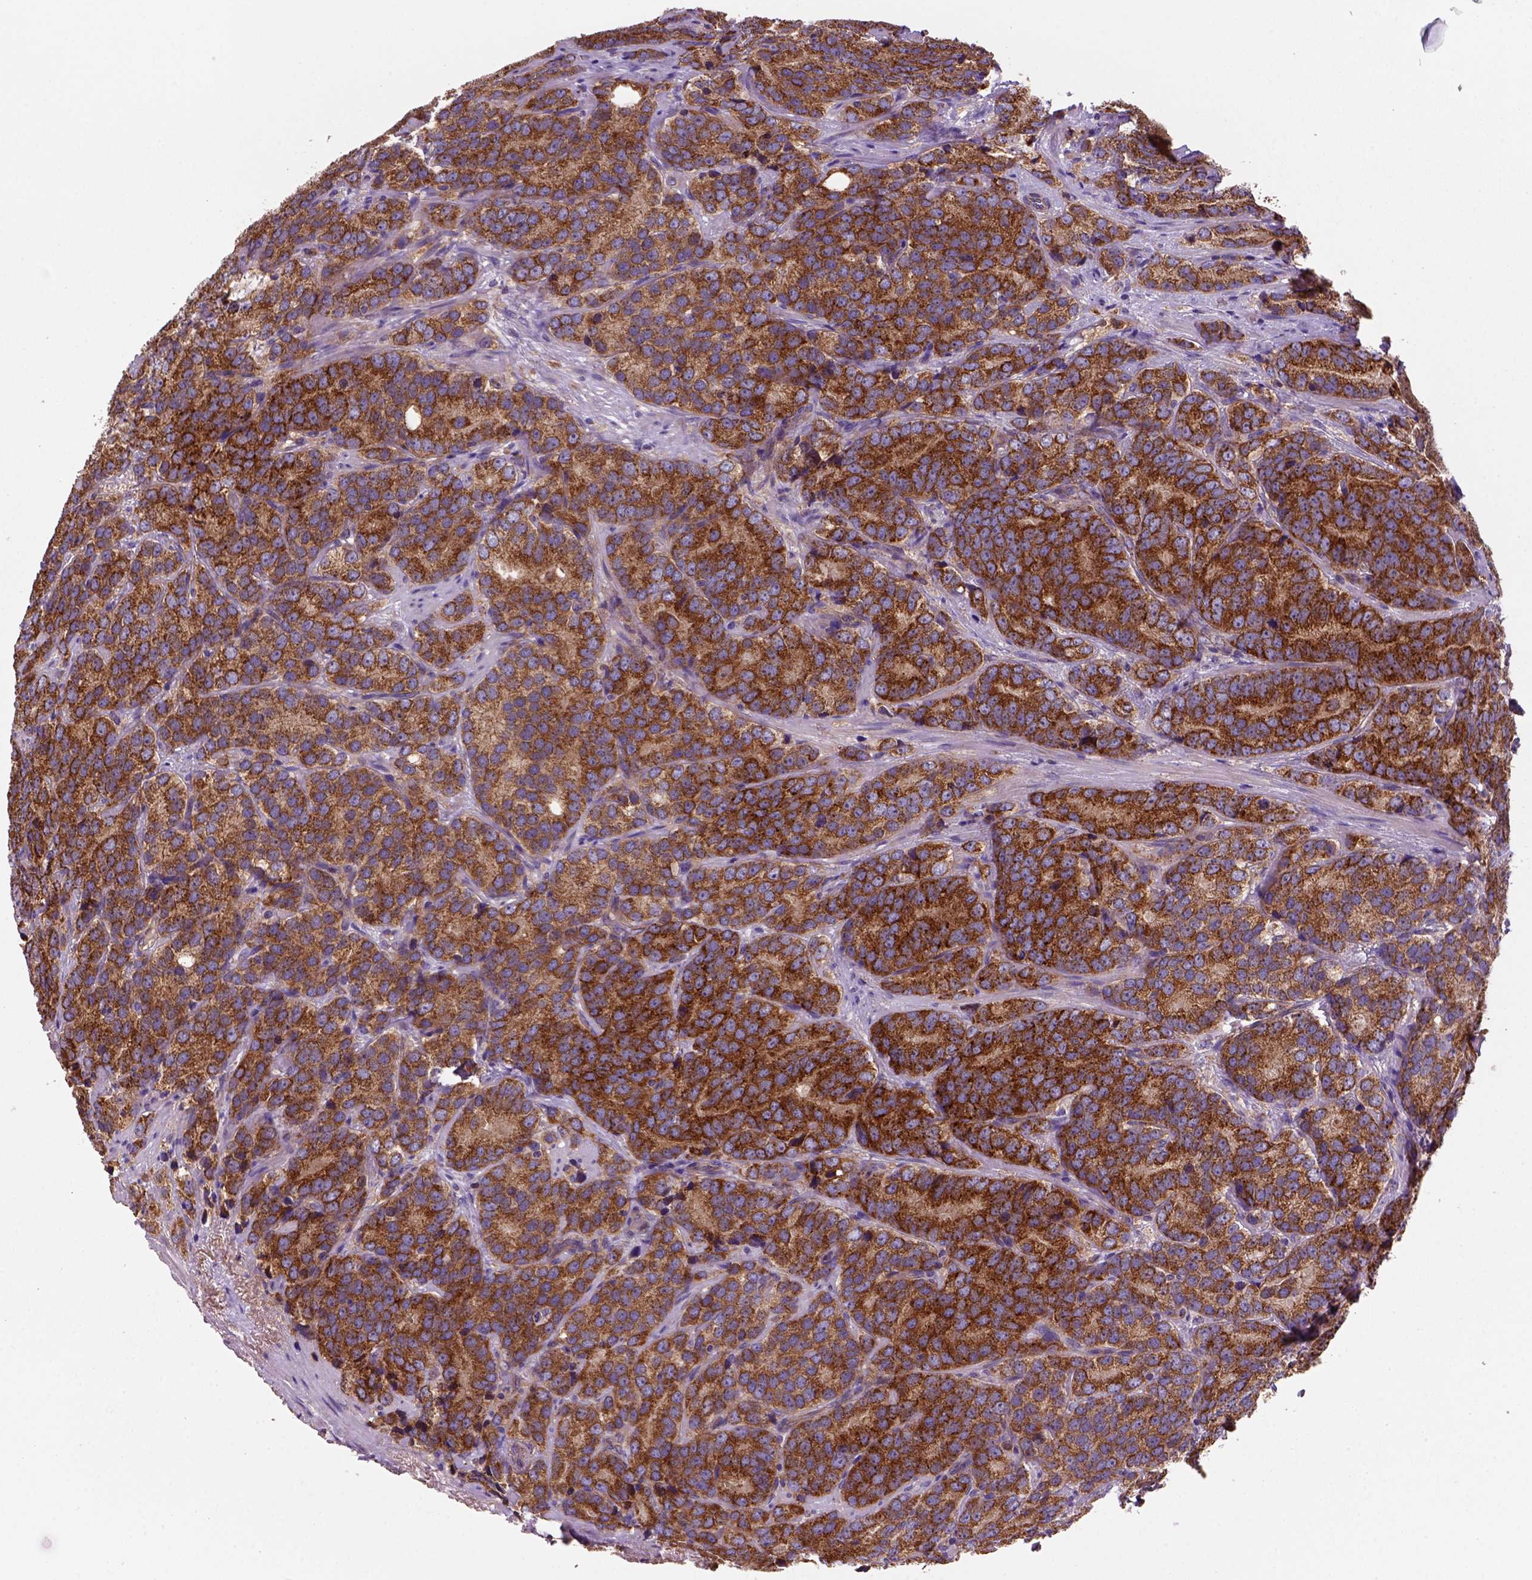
{"staining": {"intensity": "strong", "quantity": "25%-75%", "location": "cytoplasmic/membranous"}, "tissue": "prostate cancer", "cell_type": "Tumor cells", "image_type": "cancer", "snomed": [{"axis": "morphology", "description": "Adenocarcinoma, NOS"}, {"axis": "topography", "description": "Prostate"}], "caption": "Immunohistochemical staining of human prostate cancer (adenocarcinoma) demonstrates high levels of strong cytoplasmic/membranous protein staining in about 25%-75% of tumor cells.", "gene": "WARS2", "patient": {"sex": "male", "age": 71}}